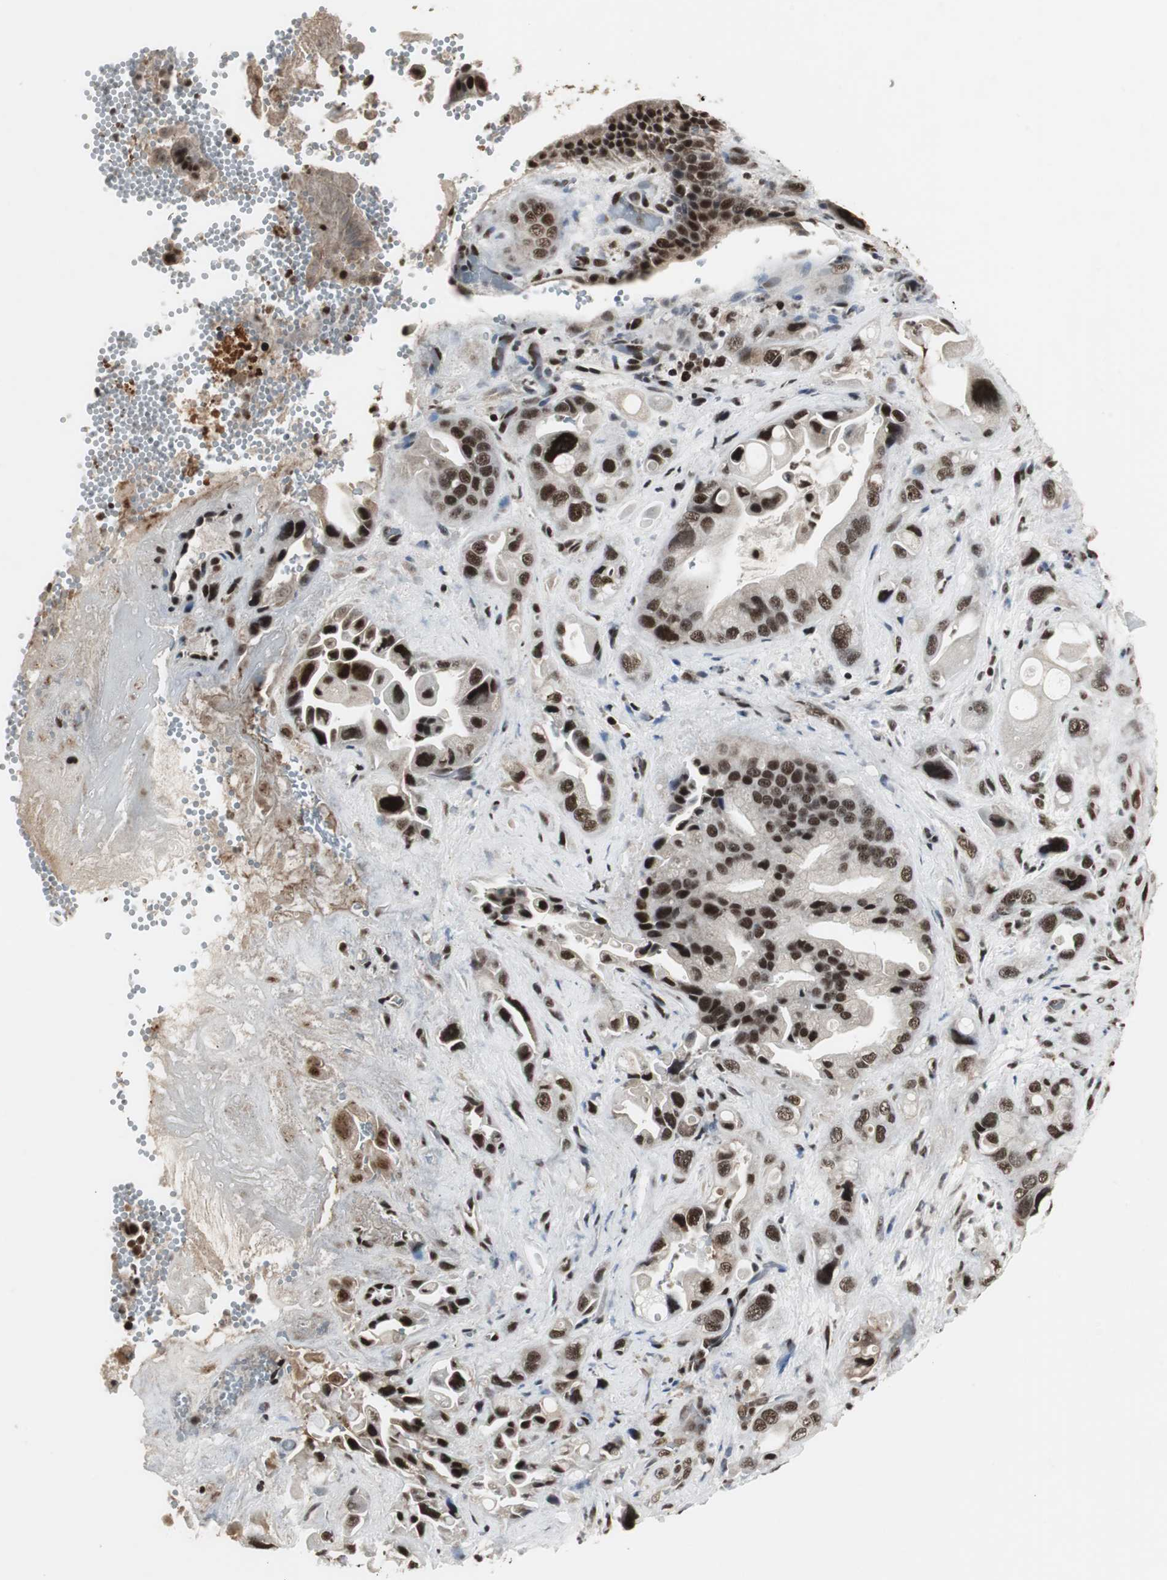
{"staining": {"intensity": "strong", "quantity": ">75%", "location": "nuclear"}, "tissue": "pancreatic cancer", "cell_type": "Tumor cells", "image_type": "cancer", "snomed": [{"axis": "morphology", "description": "Adenocarcinoma, NOS"}, {"axis": "topography", "description": "Pancreas"}], "caption": "IHC photomicrograph of human adenocarcinoma (pancreatic) stained for a protein (brown), which displays high levels of strong nuclear staining in about >75% of tumor cells.", "gene": "PARN", "patient": {"sex": "female", "age": 77}}